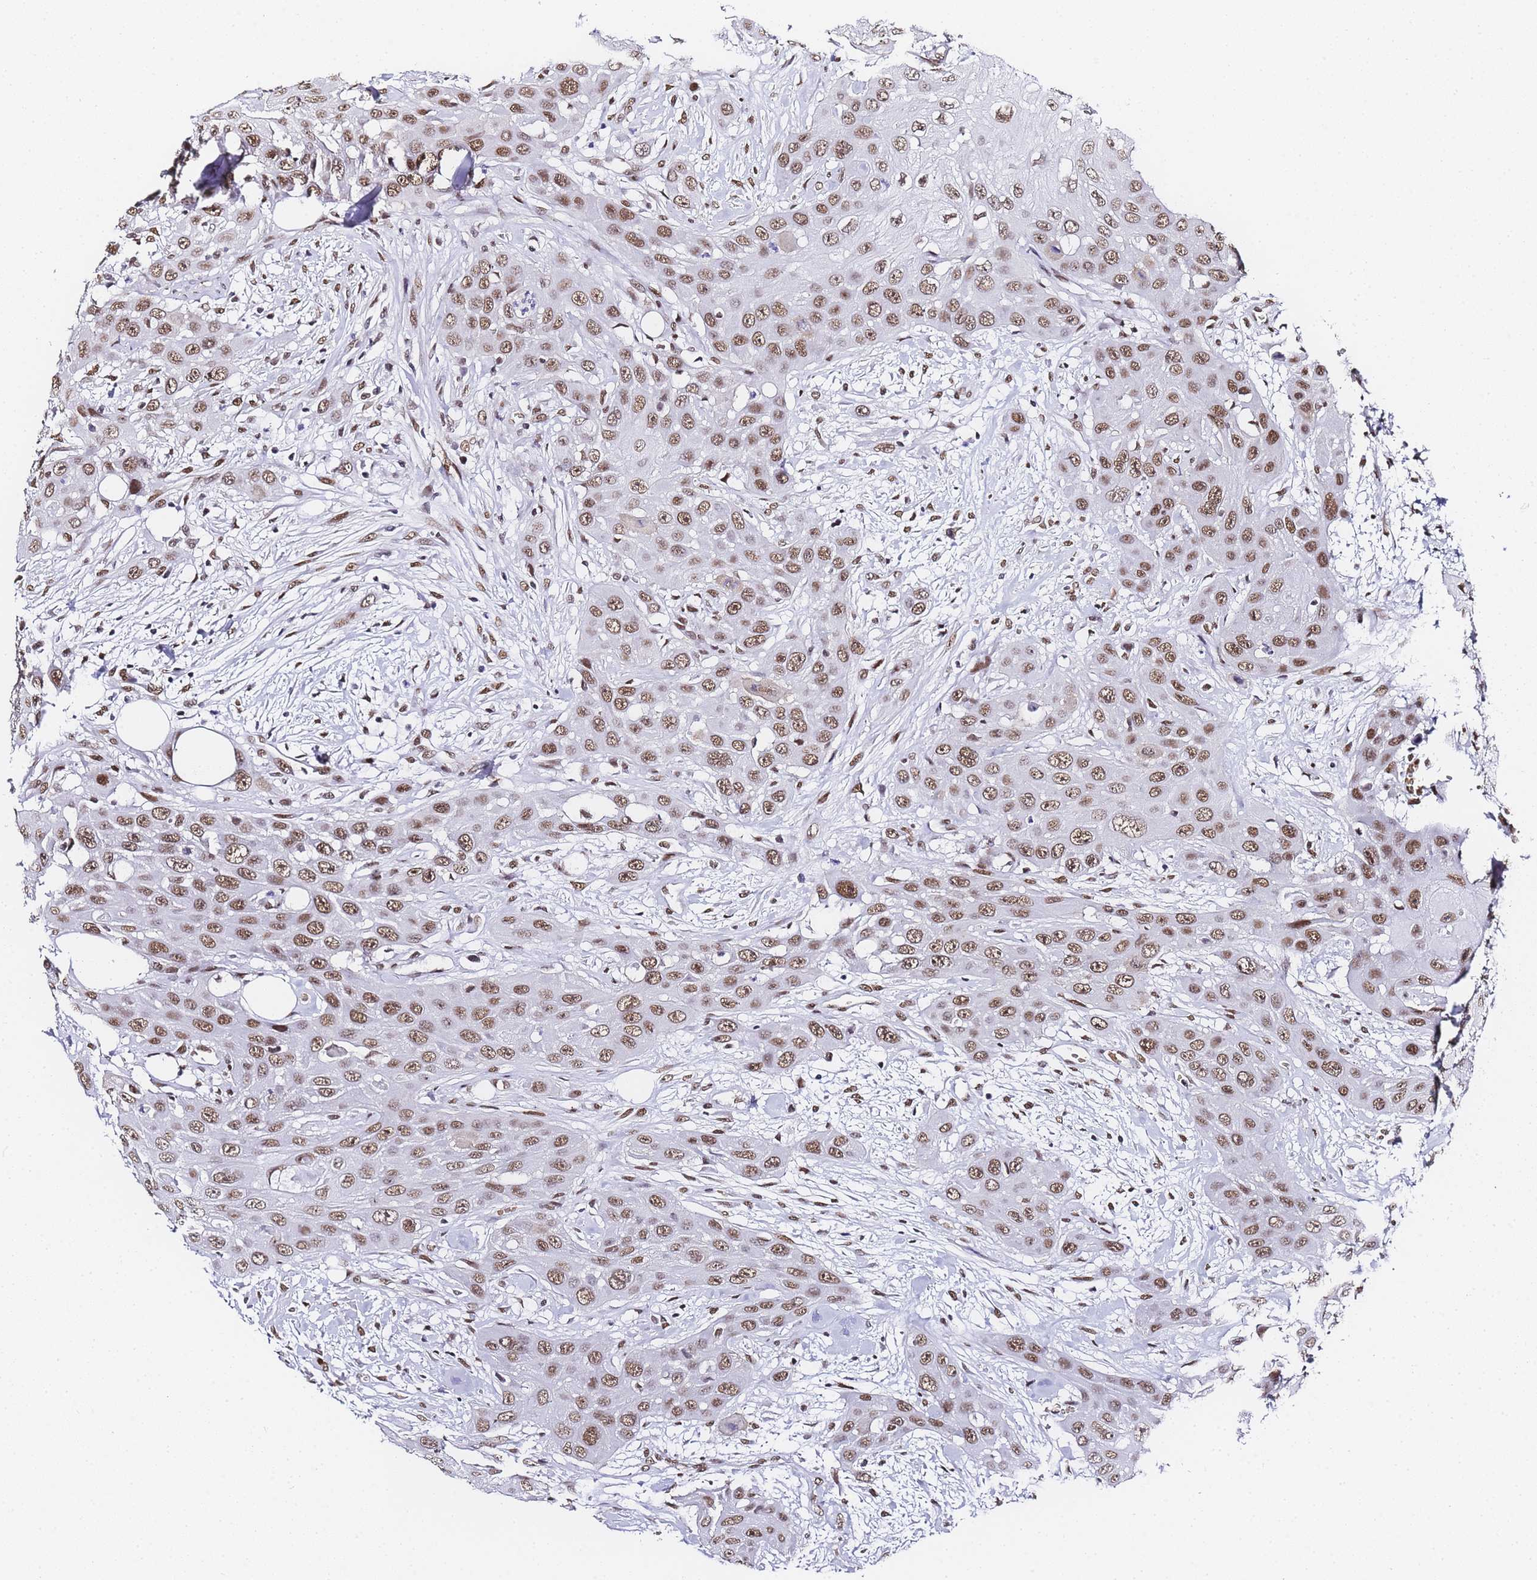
{"staining": {"intensity": "moderate", "quantity": ">75%", "location": "nuclear"}, "tissue": "head and neck cancer", "cell_type": "Tumor cells", "image_type": "cancer", "snomed": [{"axis": "morphology", "description": "Squamous cell carcinoma, NOS"}, {"axis": "topography", "description": "Head-Neck"}], "caption": "Immunohistochemical staining of human head and neck squamous cell carcinoma displays moderate nuclear protein expression in approximately >75% of tumor cells.", "gene": "POLR1A", "patient": {"sex": "male", "age": 81}}